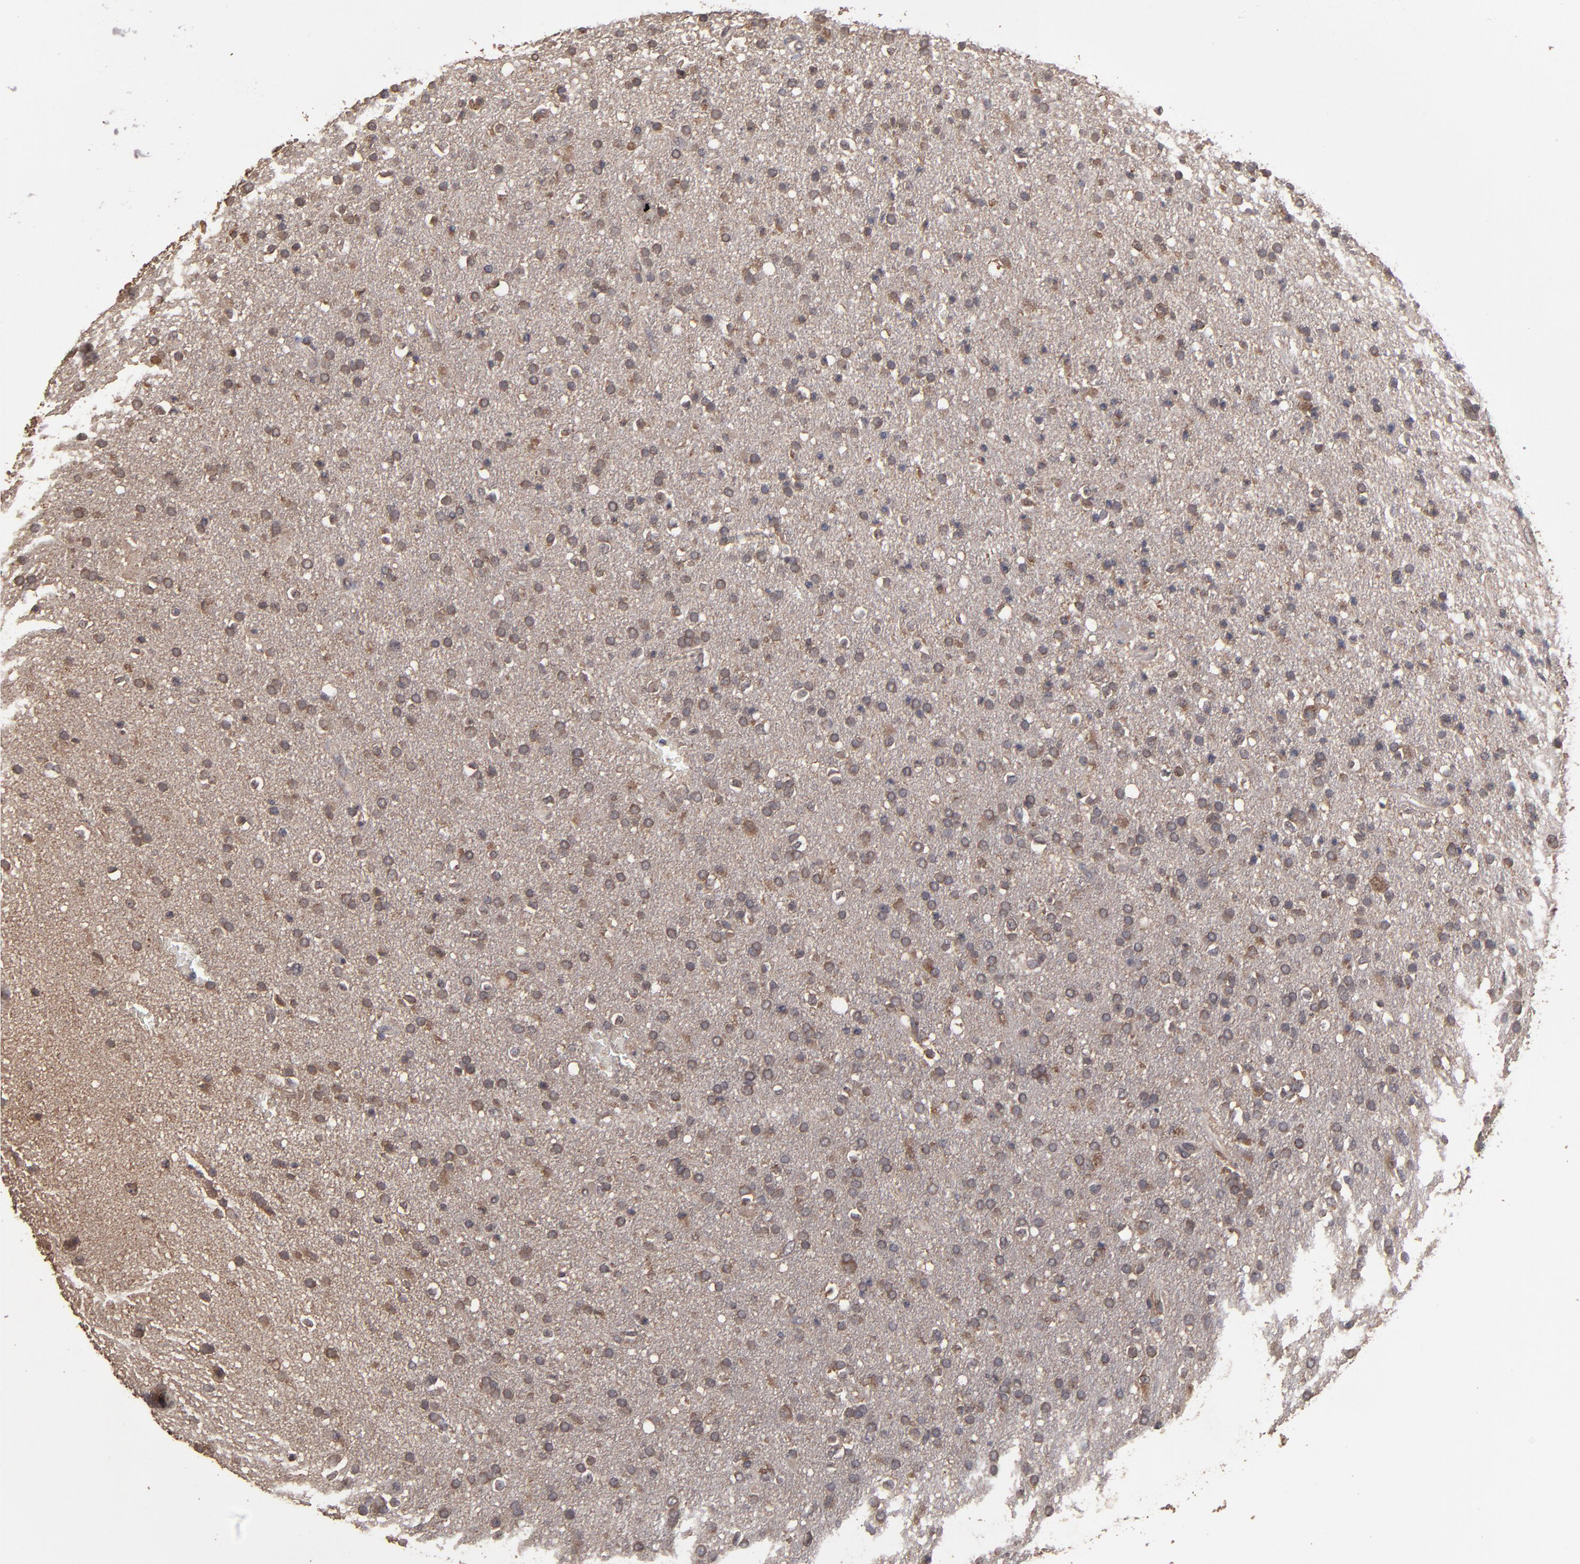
{"staining": {"intensity": "moderate", "quantity": ">75%", "location": "cytoplasmic/membranous"}, "tissue": "glioma", "cell_type": "Tumor cells", "image_type": "cancer", "snomed": [{"axis": "morphology", "description": "Glioma, malignant, High grade"}, {"axis": "topography", "description": "Brain"}], "caption": "Human glioma stained with a protein marker shows moderate staining in tumor cells.", "gene": "MMP2", "patient": {"sex": "male", "age": 33}}